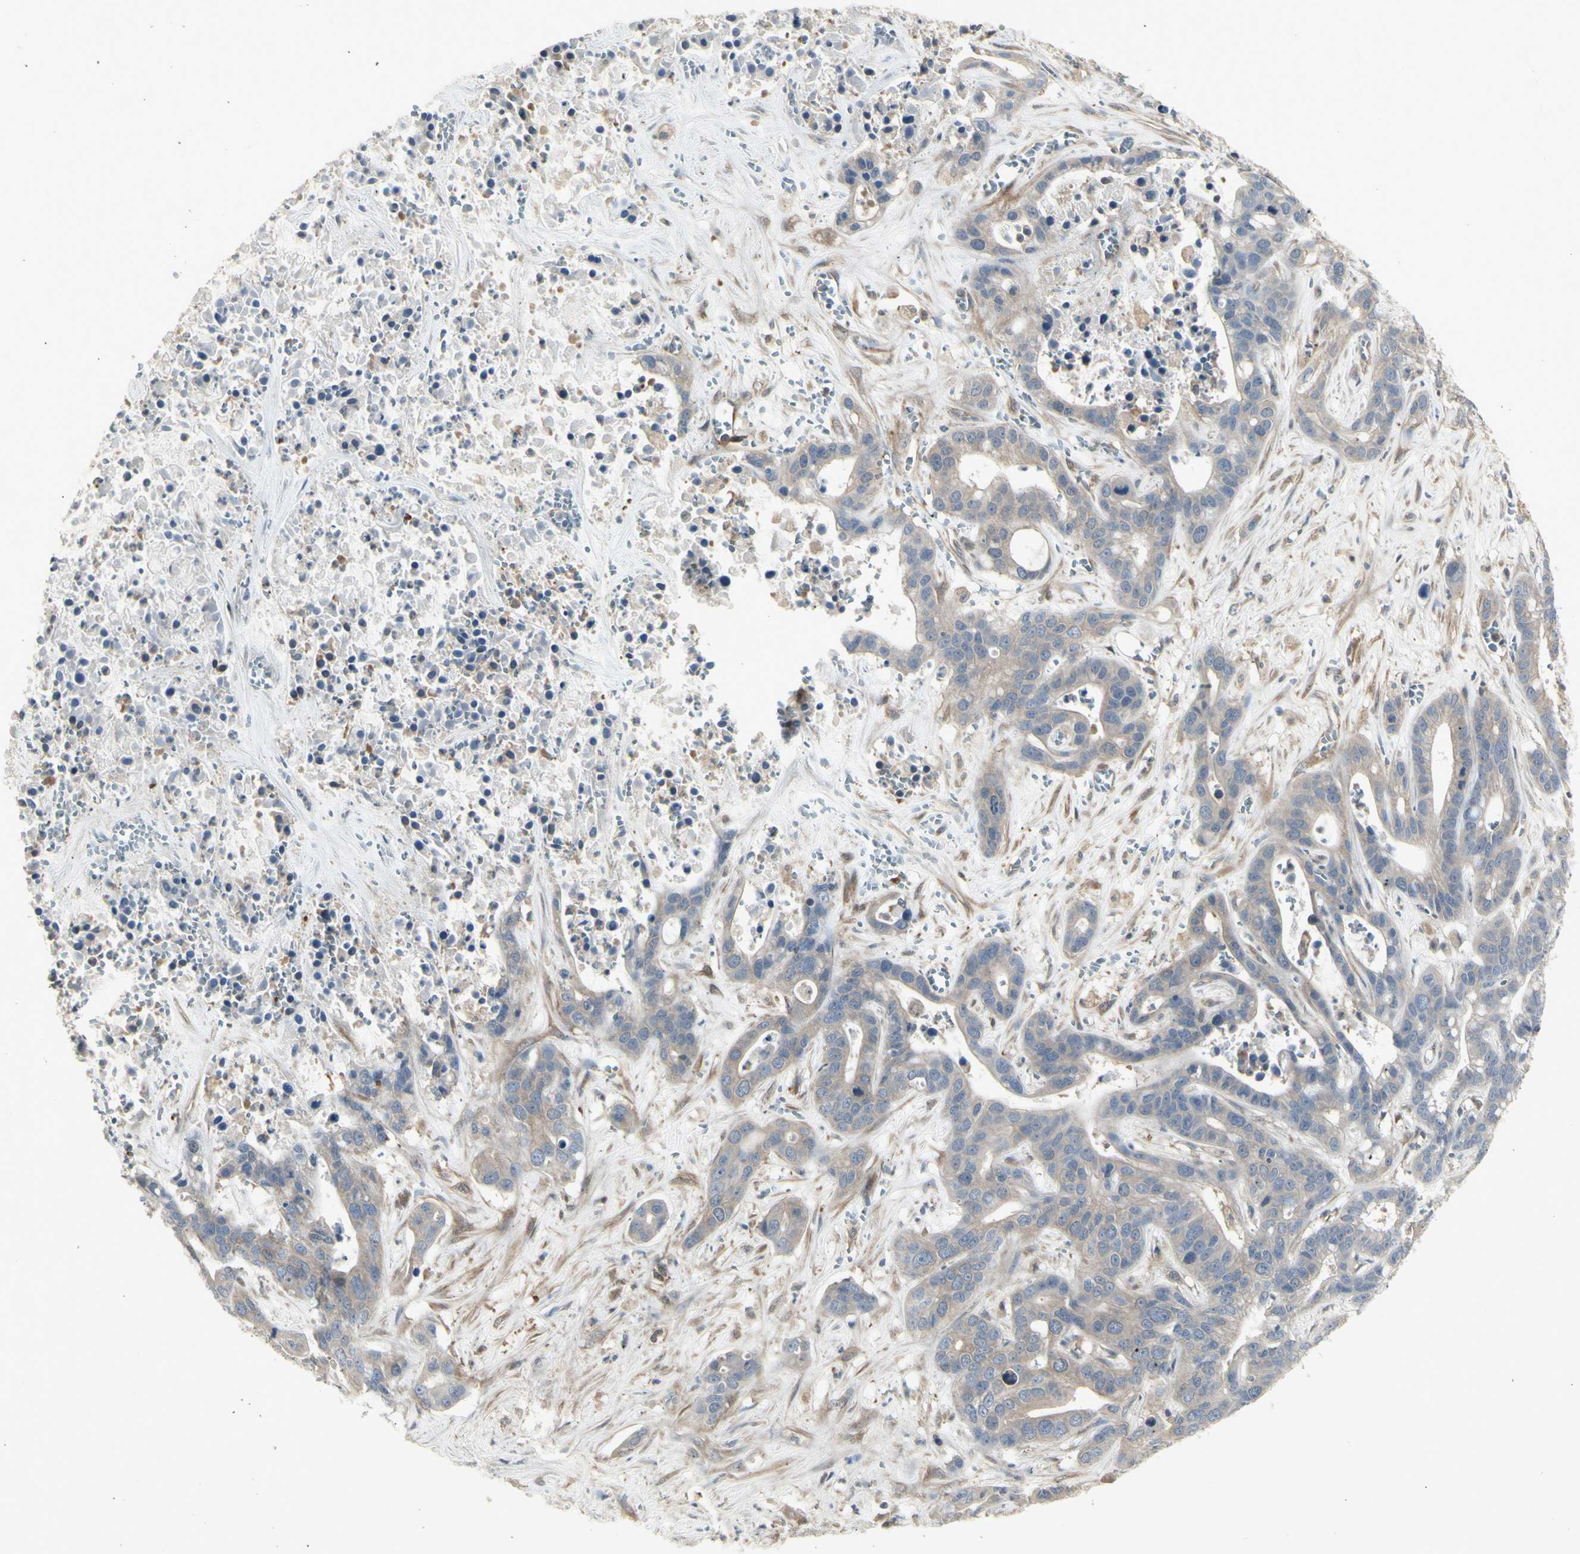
{"staining": {"intensity": "moderate", "quantity": ">75%", "location": "cytoplasmic/membranous"}, "tissue": "liver cancer", "cell_type": "Tumor cells", "image_type": "cancer", "snomed": [{"axis": "morphology", "description": "Cholangiocarcinoma"}, {"axis": "topography", "description": "Liver"}], "caption": "Liver cancer stained with DAB immunohistochemistry (IHC) reveals medium levels of moderate cytoplasmic/membranous expression in approximately >75% of tumor cells.", "gene": "CHURC1-FNTB", "patient": {"sex": "female", "age": 65}}